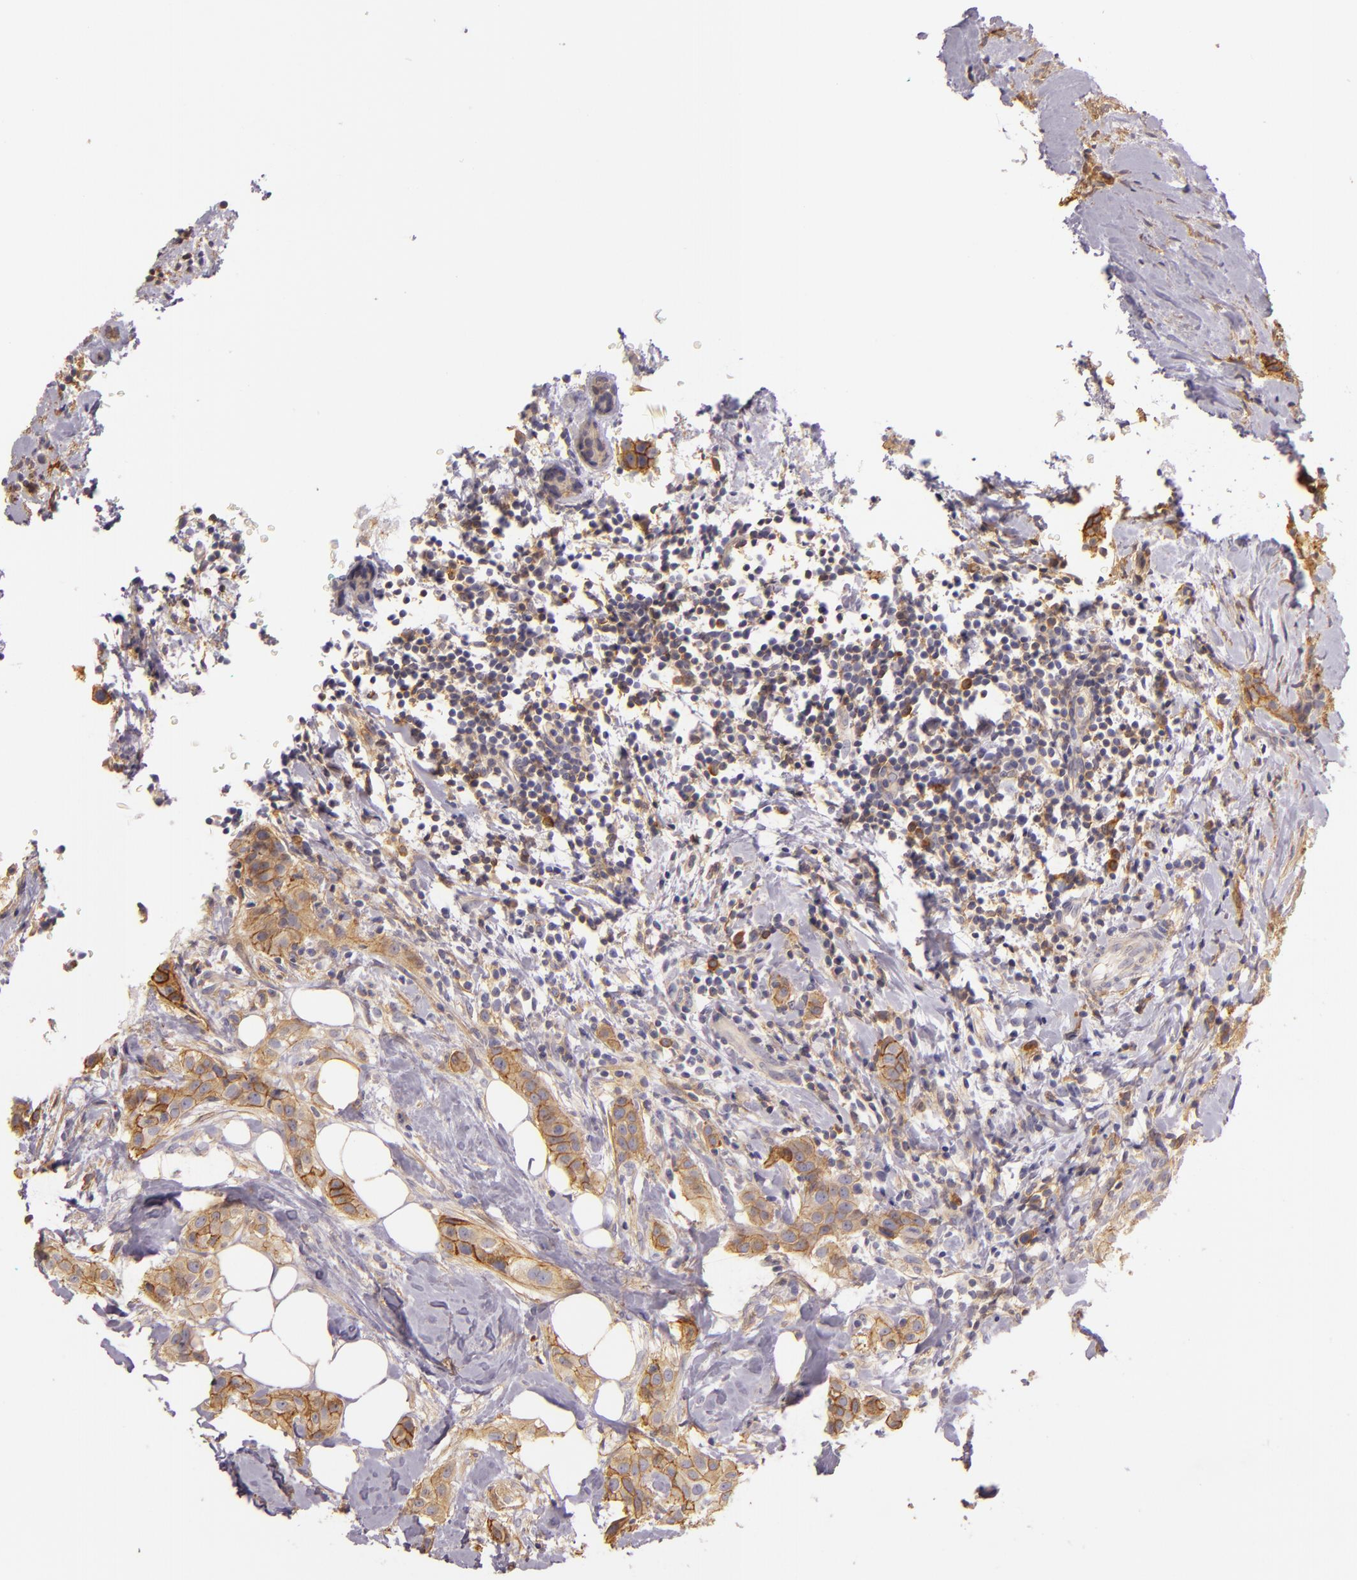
{"staining": {"intensity": "weak", "quantity": ">75%", "location": "cytoplasmic/membranous"}, "tissue": "breast cancer", "cell_type": "Tumor cells", "image_type": "cancer", "snomed": [{"axis": "morphology", "description": "Duct carcinoma"}, {"axis": "topography", "description": "Breast"}], "caption": "Breast invasive ductal carcinoma stained for a protein reveals weak cytoplasmic/membranous positivity in tumor cells.", "gene": "CTSF", "patient": {"sex": "female", "age": 45}}